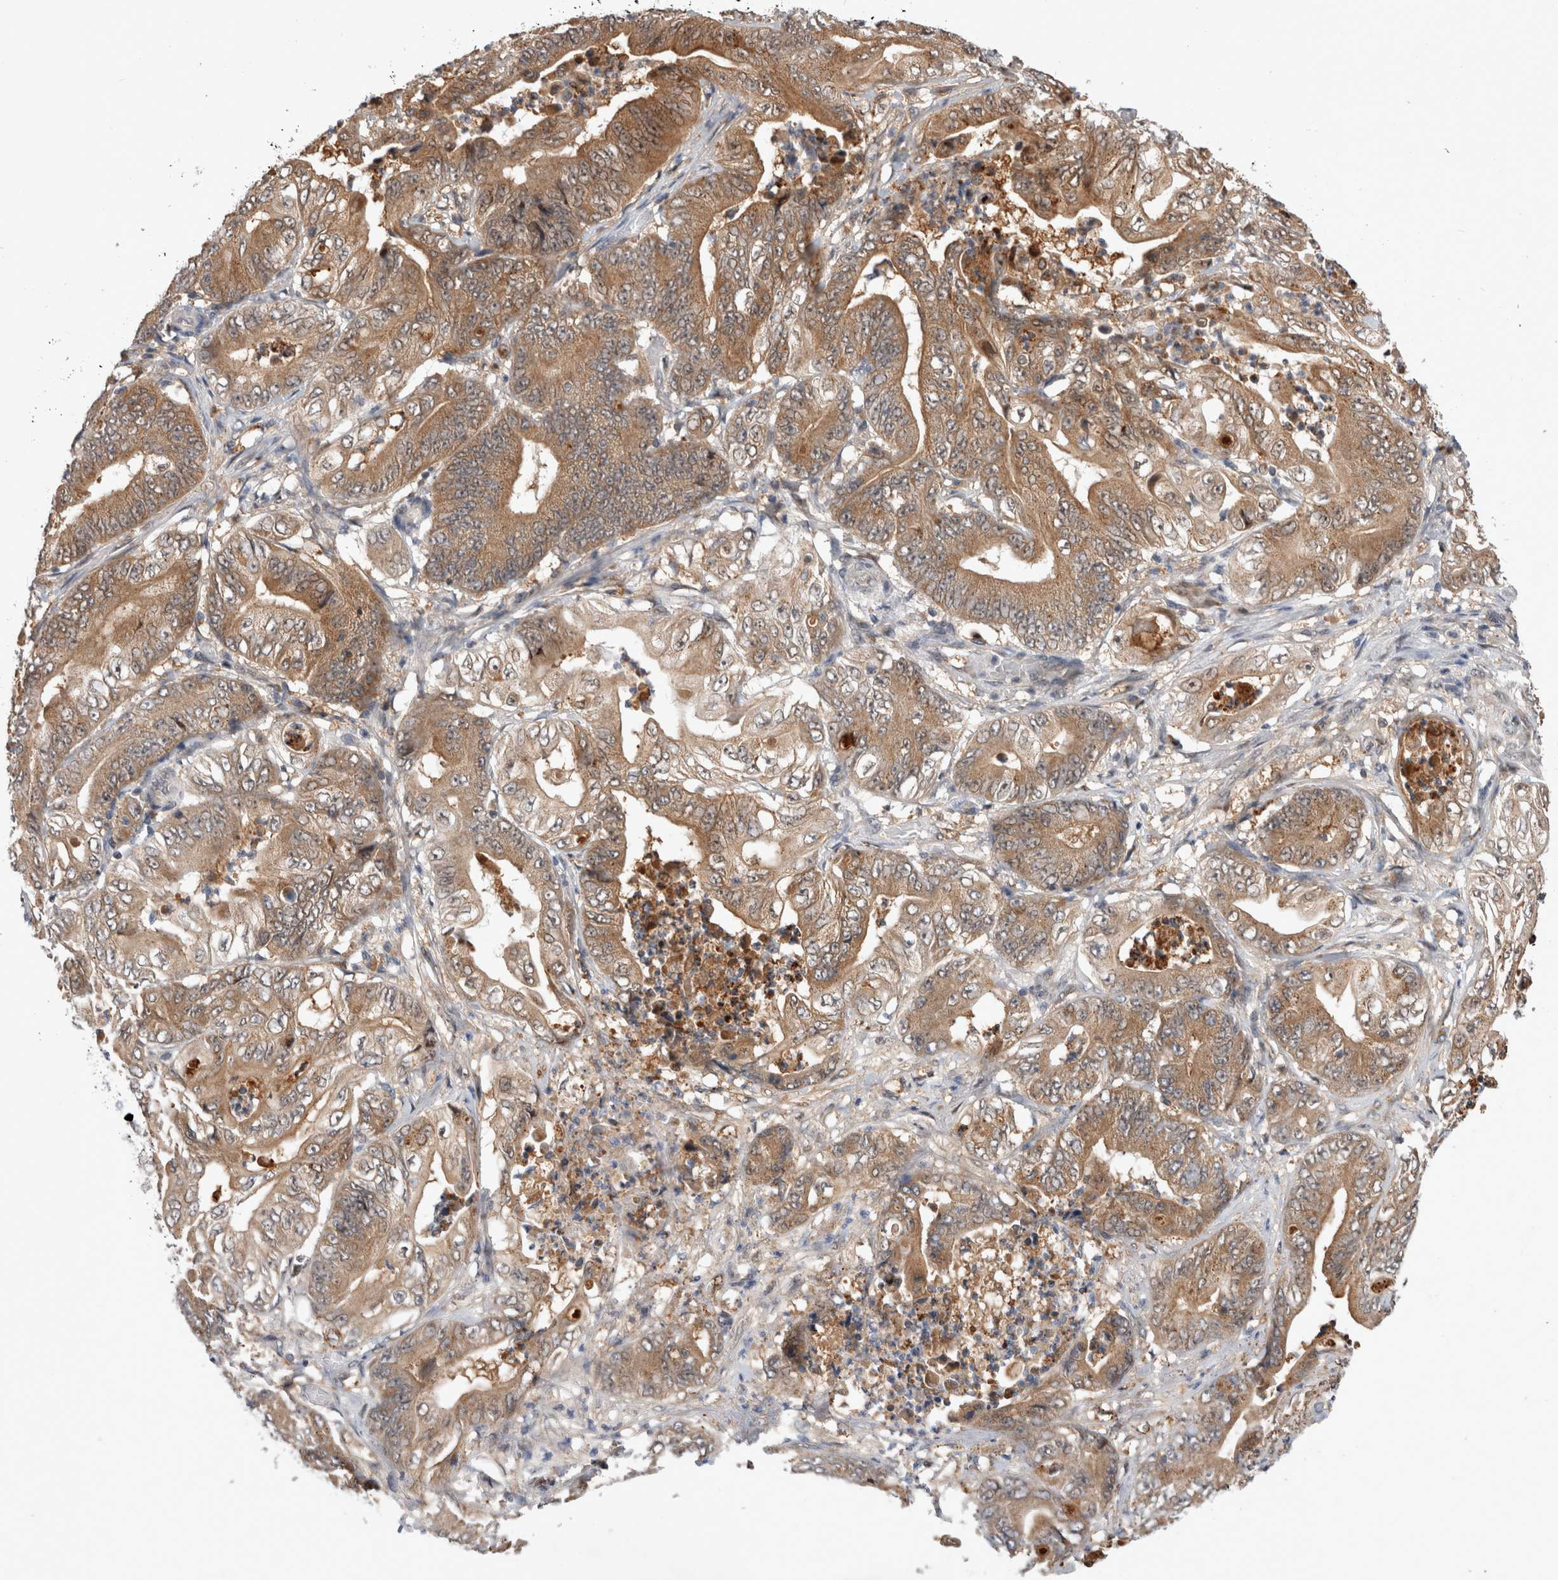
{"staining": {"intensity": "moderate", "quantity": ">75%", "location": "cytoplasmic/membranous"}, "tissue": "stomach cancer", "cell_type": "Tumor cells", "image_type": "cancer", "snomed": [{"axis": "morphology", "description": "Adenocarcinoma, NOS"}, {"axis": "topography", "description": "Stomach"}], "caption": "This photomicrograph demonstrates adenocarcinoma (stomach) stained with immunohistochemistry to label a protein in brown. The cytoplasmic/membranous of tumor cells show moderate positivity for the protein. Nuclei are counter-stained blue.", "gene": "MRPL37", "patient": {"sex": "female", "age": 73}}